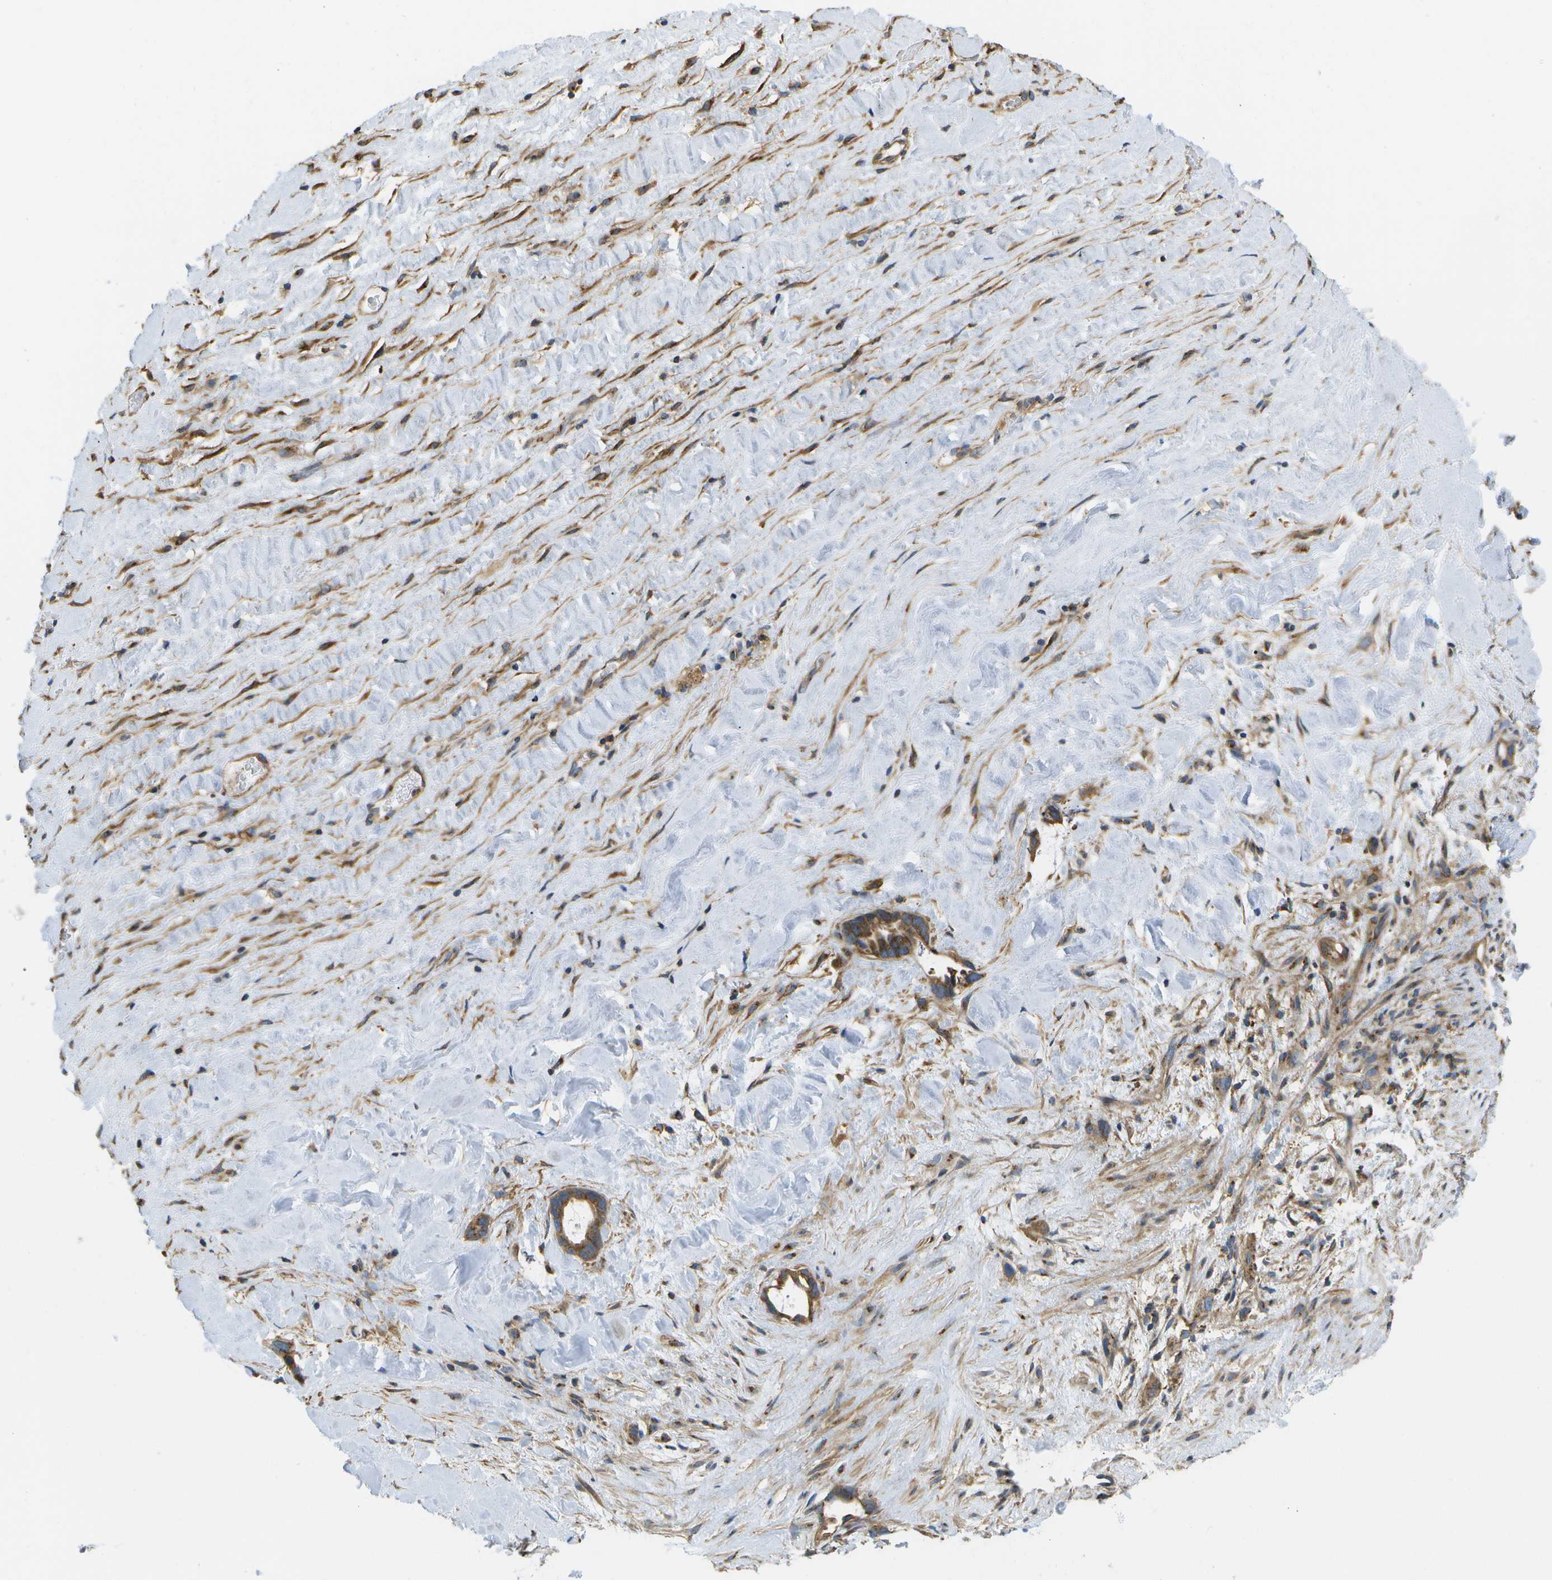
{"staining": {"intensity": "moderate", "quantity": ">75%", "location": "cytoplasmic/membranous"}, "tissue": "liver cancer", "cell_type": "Tumor cells", "image_type": "cancer", "snomed": [{"axis": "morphology", "description": "Cholangiocarcinoma"}, {"axis": "topography", "description": "Liver"}], "caption": "Cholangiocarcinoma (liver) stained with a protein marker demonstrates moderate staining in tumor cells.", "gene": "BST2", "patient": {"sex": "female", "age": 65}}